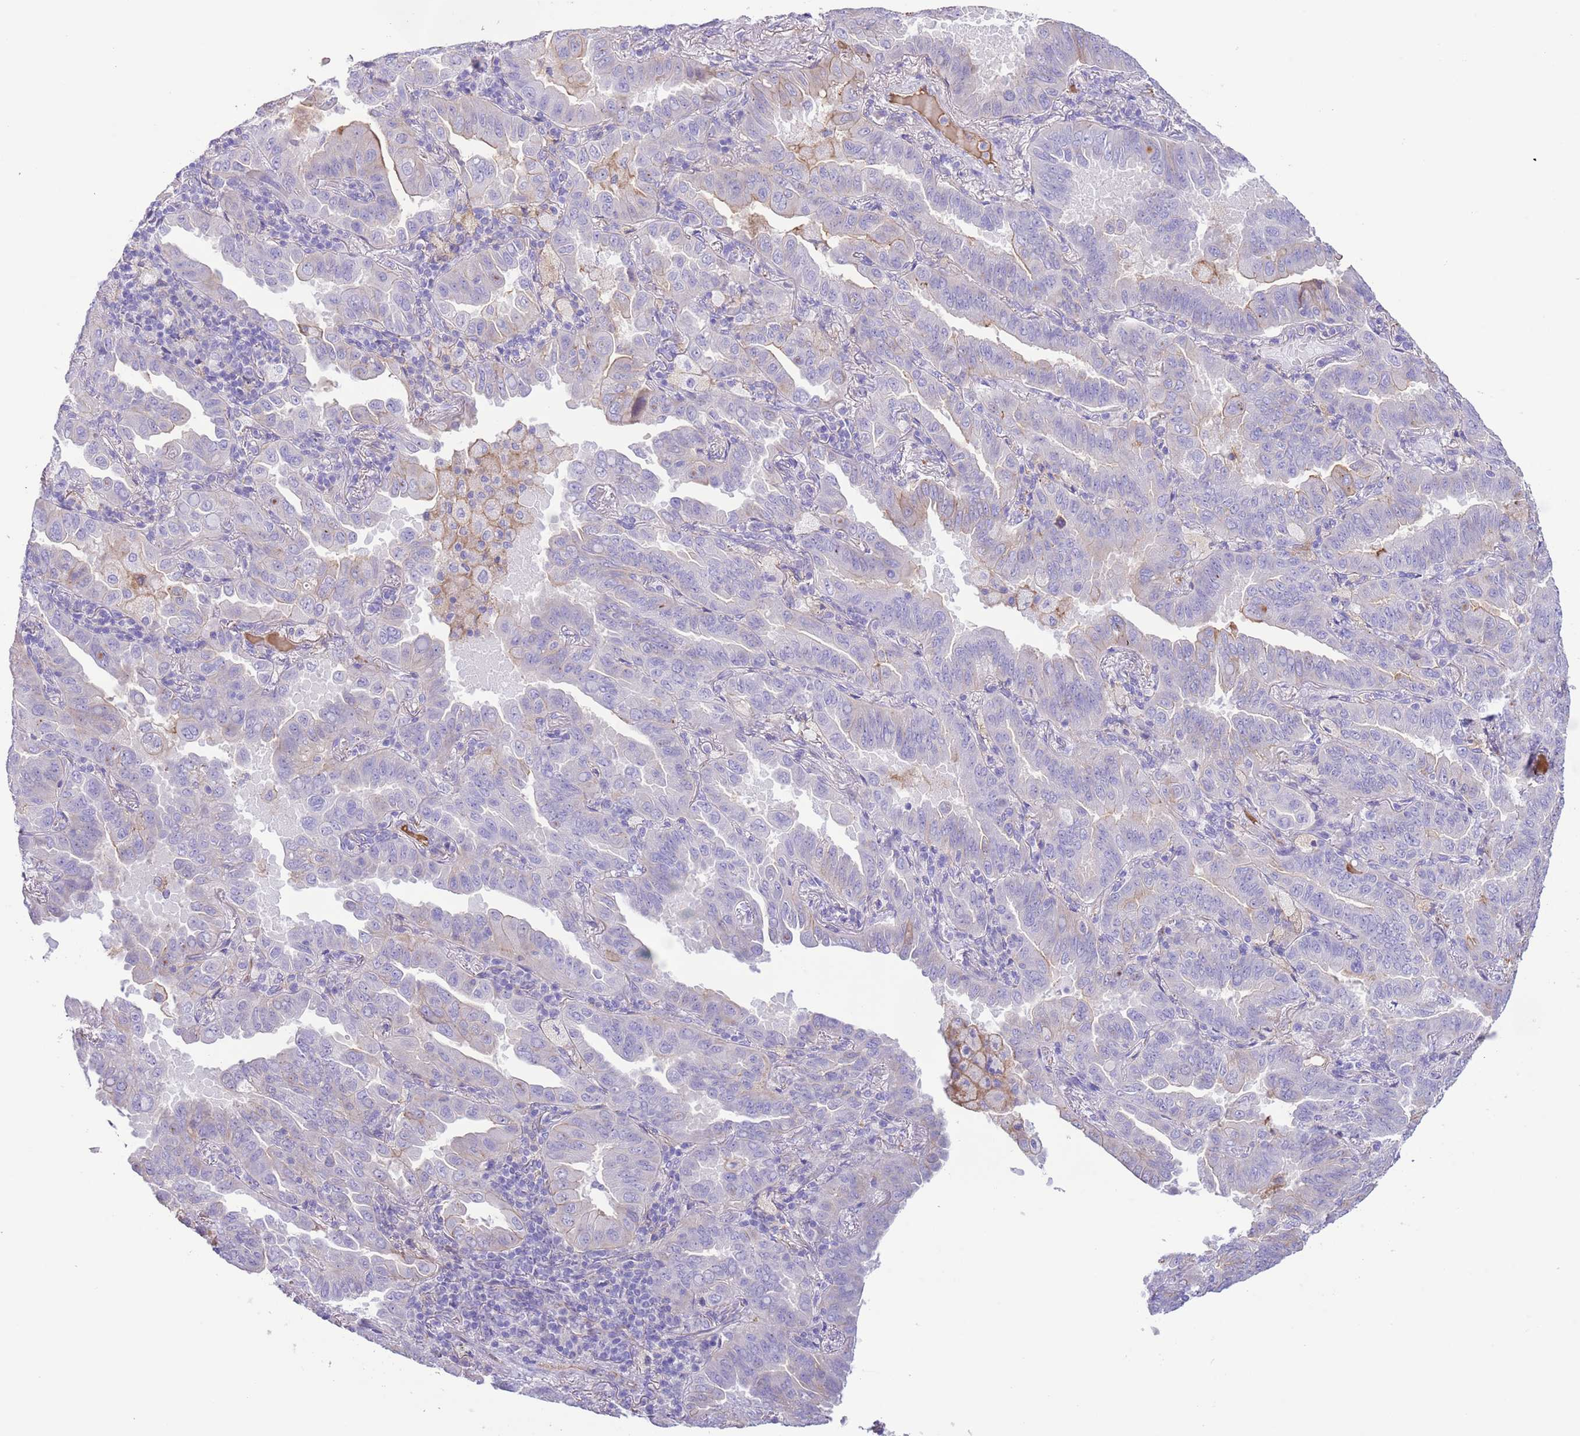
{"staining": {"intensity": "weak", "quantity": "<25%", "location": "cytoplasmic/membranous"}, "tissue": "lung cancer", "cell_type": "Tumor cells", "image_type": "cancer", "snomed": [{"axis": "morphology", "description": "Adenocarcinoma, NOS"}, {"axis": "topography", "description": "Lung"}], "caption": "IHC histopathology image of neoplastic tissue: human adenocarcinoma (lung) stained with DAB (3,3'-diaminobenzidine) exhibits no significant protein positivity in tumor cells. (DAB IHC with hematoxylin counter stain).", "gene": "IGF1", "patient": {"sex": "male", "age": 64}}